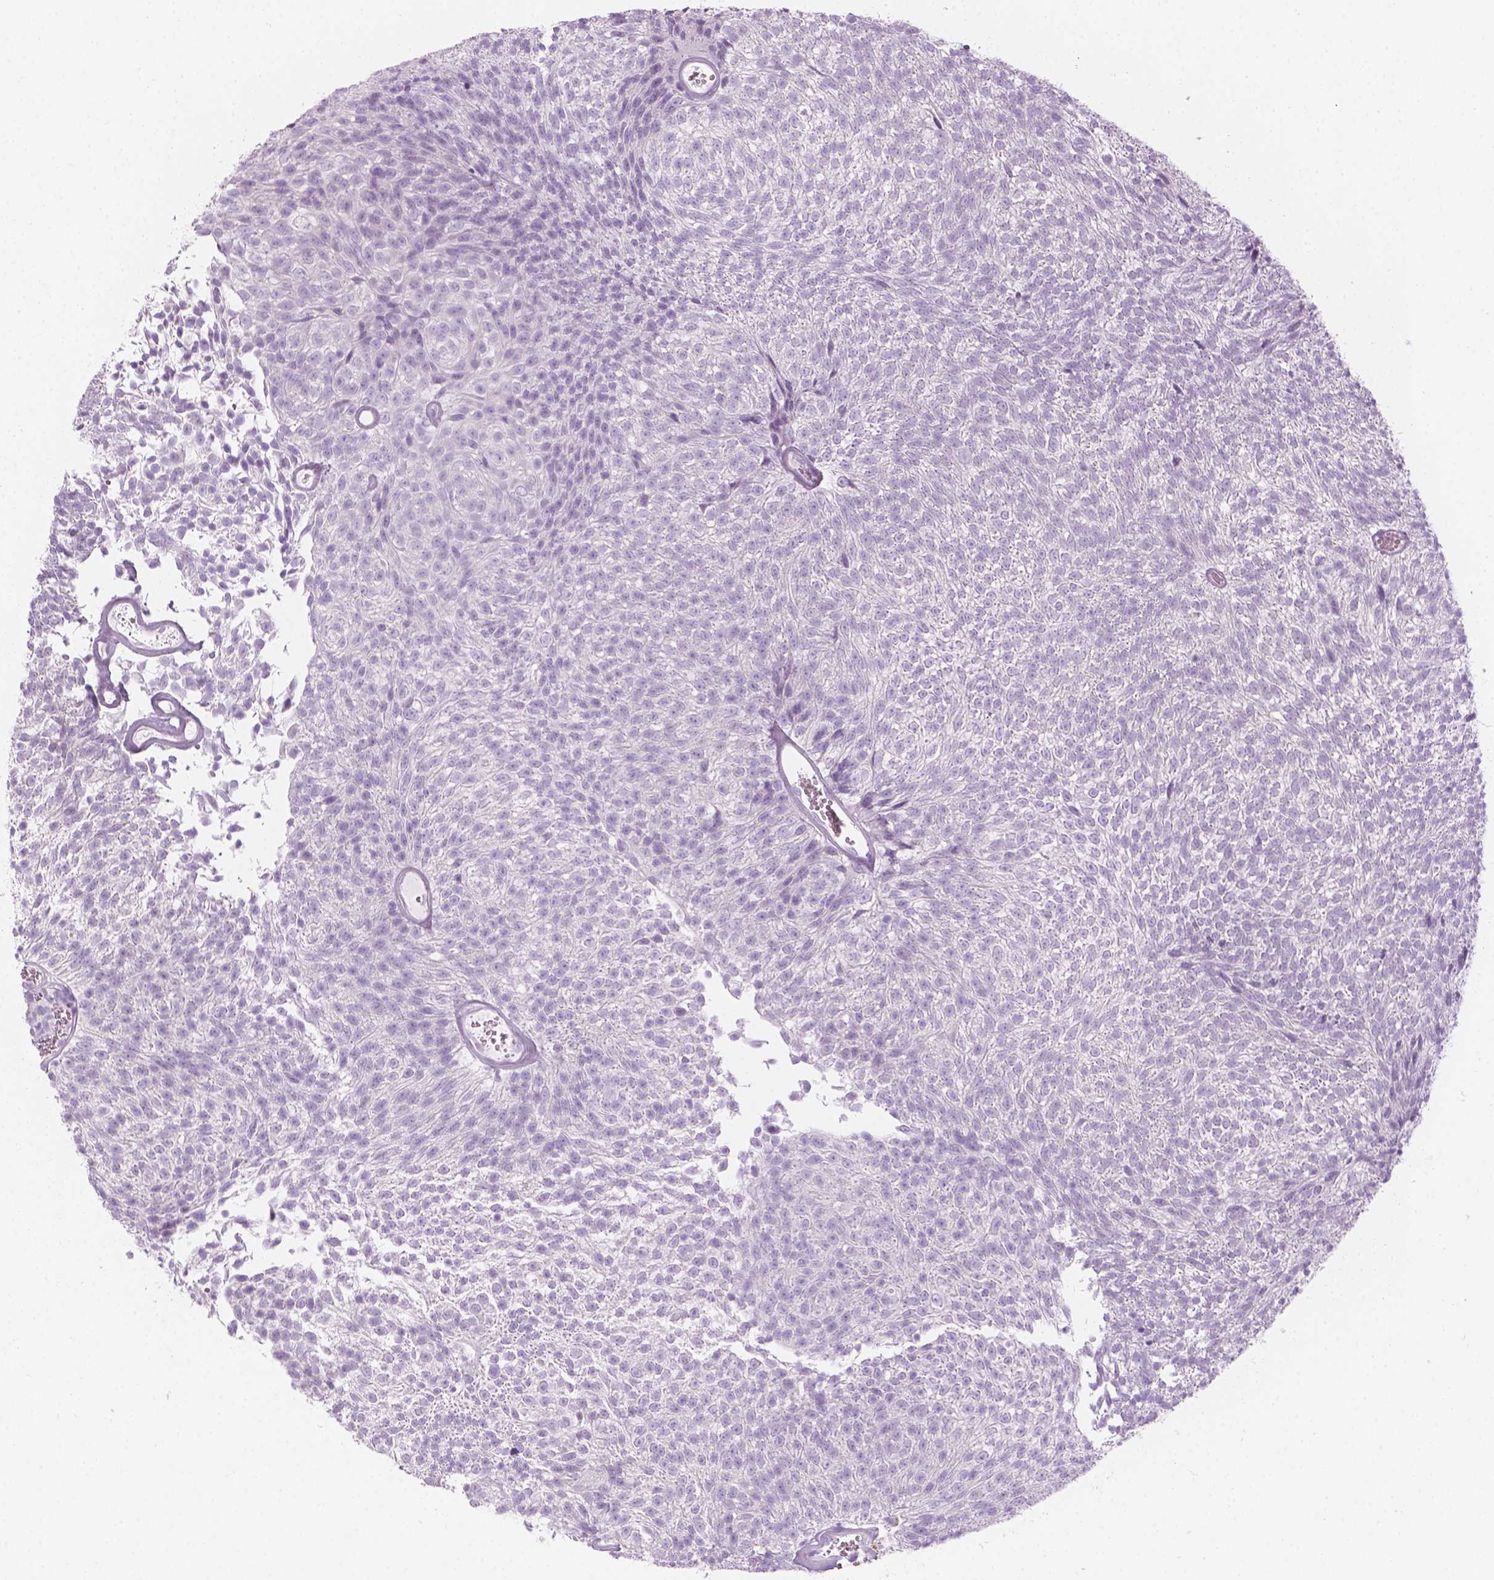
{"staining": {"intensity": "negative", "quantity": "none", "location": "none"}, "tissue": "urothelial cancer", "cell_type": "Tumor cells", "image_type": "cancer", "snomed": [{"axis": "morphology", "description": "Urothelial carcinoma, Low grade"}, {"axis": "topography", "description": "Urinary bladder"}], "caption": "There is no significant positivity in tumor cells of urothelial cancer.", "gene": "CES1", "patient": {"sex": "male", "age": 77}}